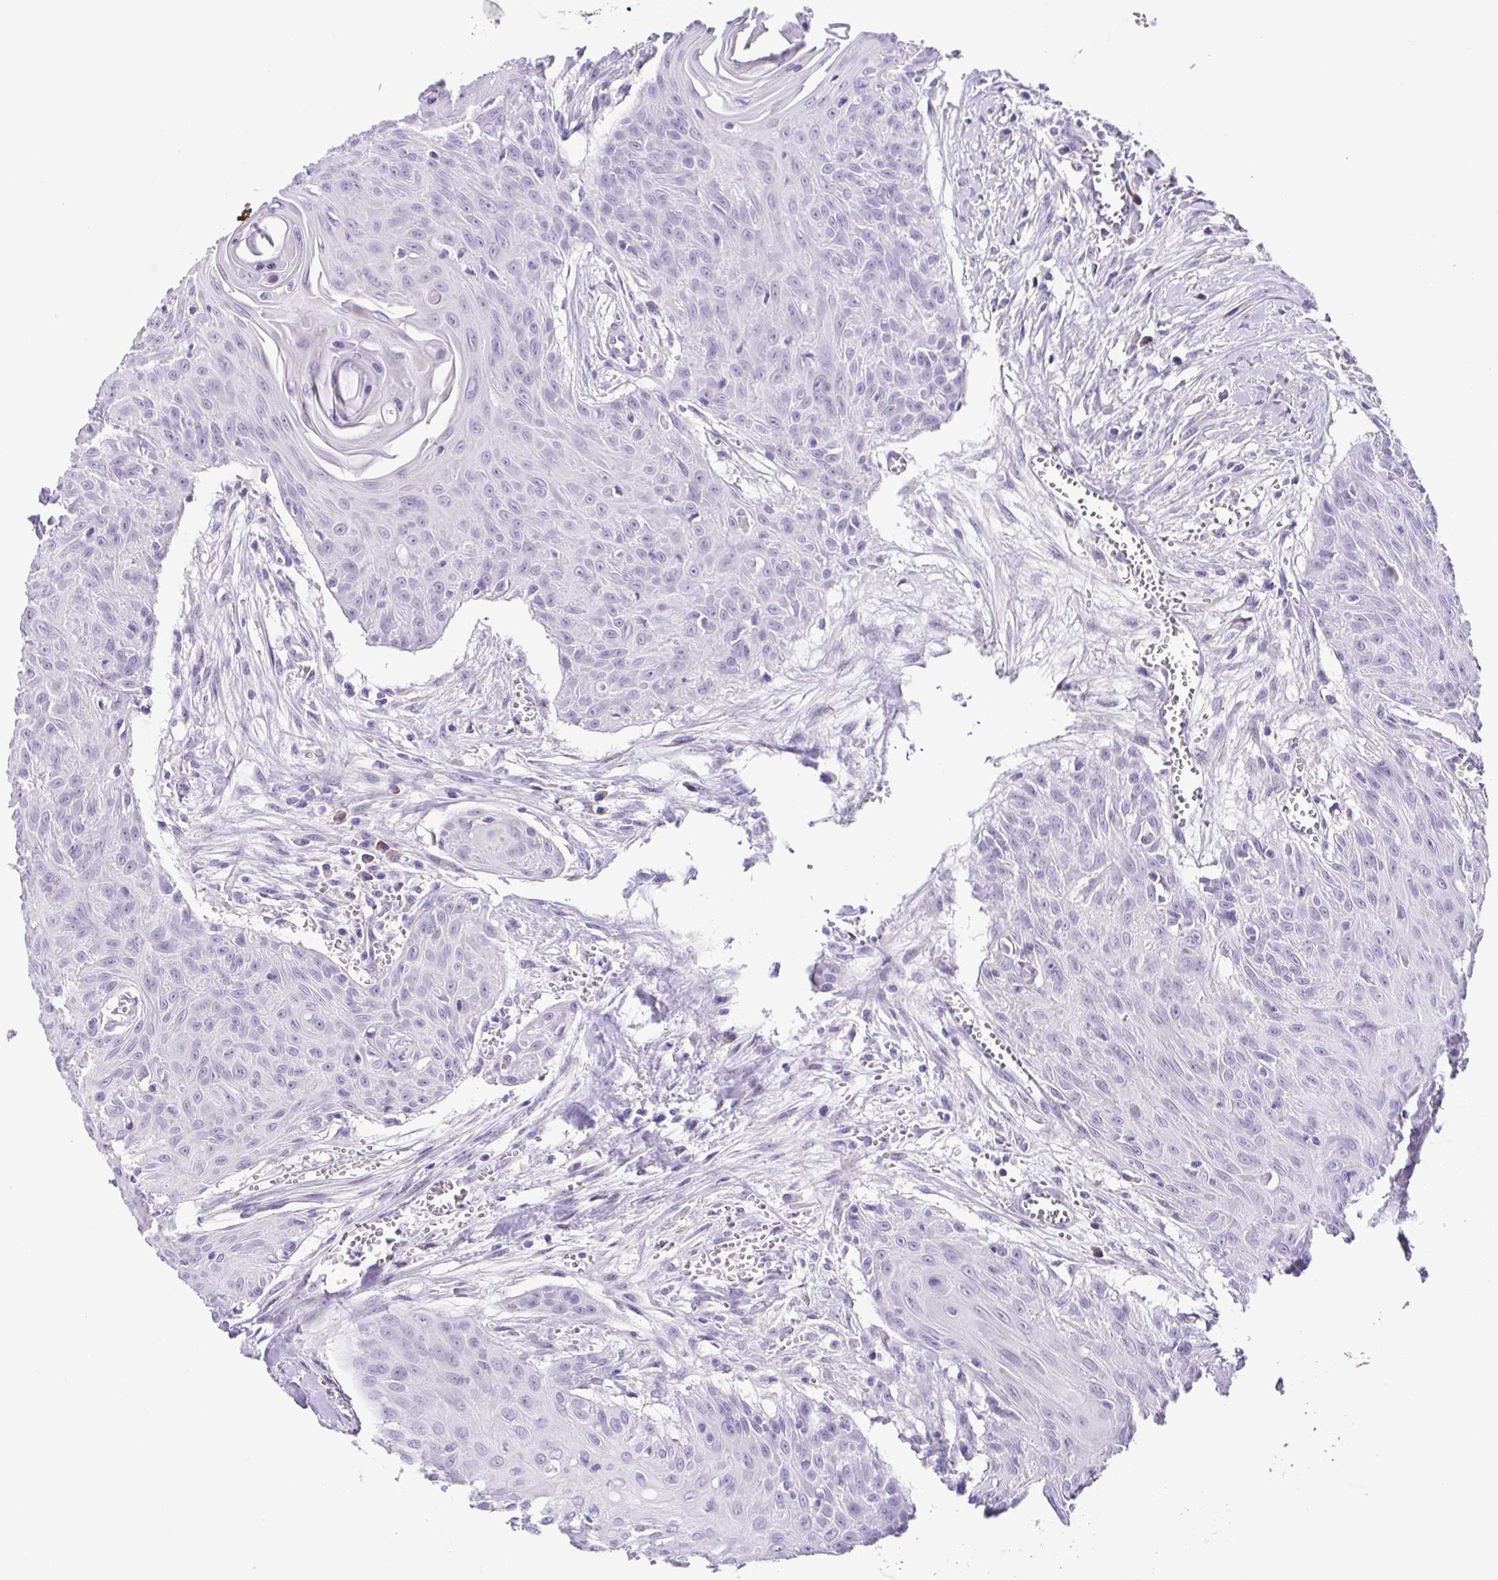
{"staining": {"intensity": "negative", "quantity": "none", "location": "none"}, "tissue": "head and neck cancer", "cell_type": "Tumor cells", "image_type": "cancer", "snomed": [{"axis": "morphology", "description": "Squamous cell carcinoma, NOS"}, {"axis": "topography", "description": "Lymph node"}, {"axis": "topography", "description": "Salivary gland"}, {"axis": "topography", "description": "Head-Neck"}], "caption": "Head and neck cancer was stained to show a protein in brown. There is no significant expression in tumor cells. (Immunohistochemistry, brightfield microscopy, high magnification).", "gene": "TNNT2", "patient": {"sex": "female", "age": 74}}